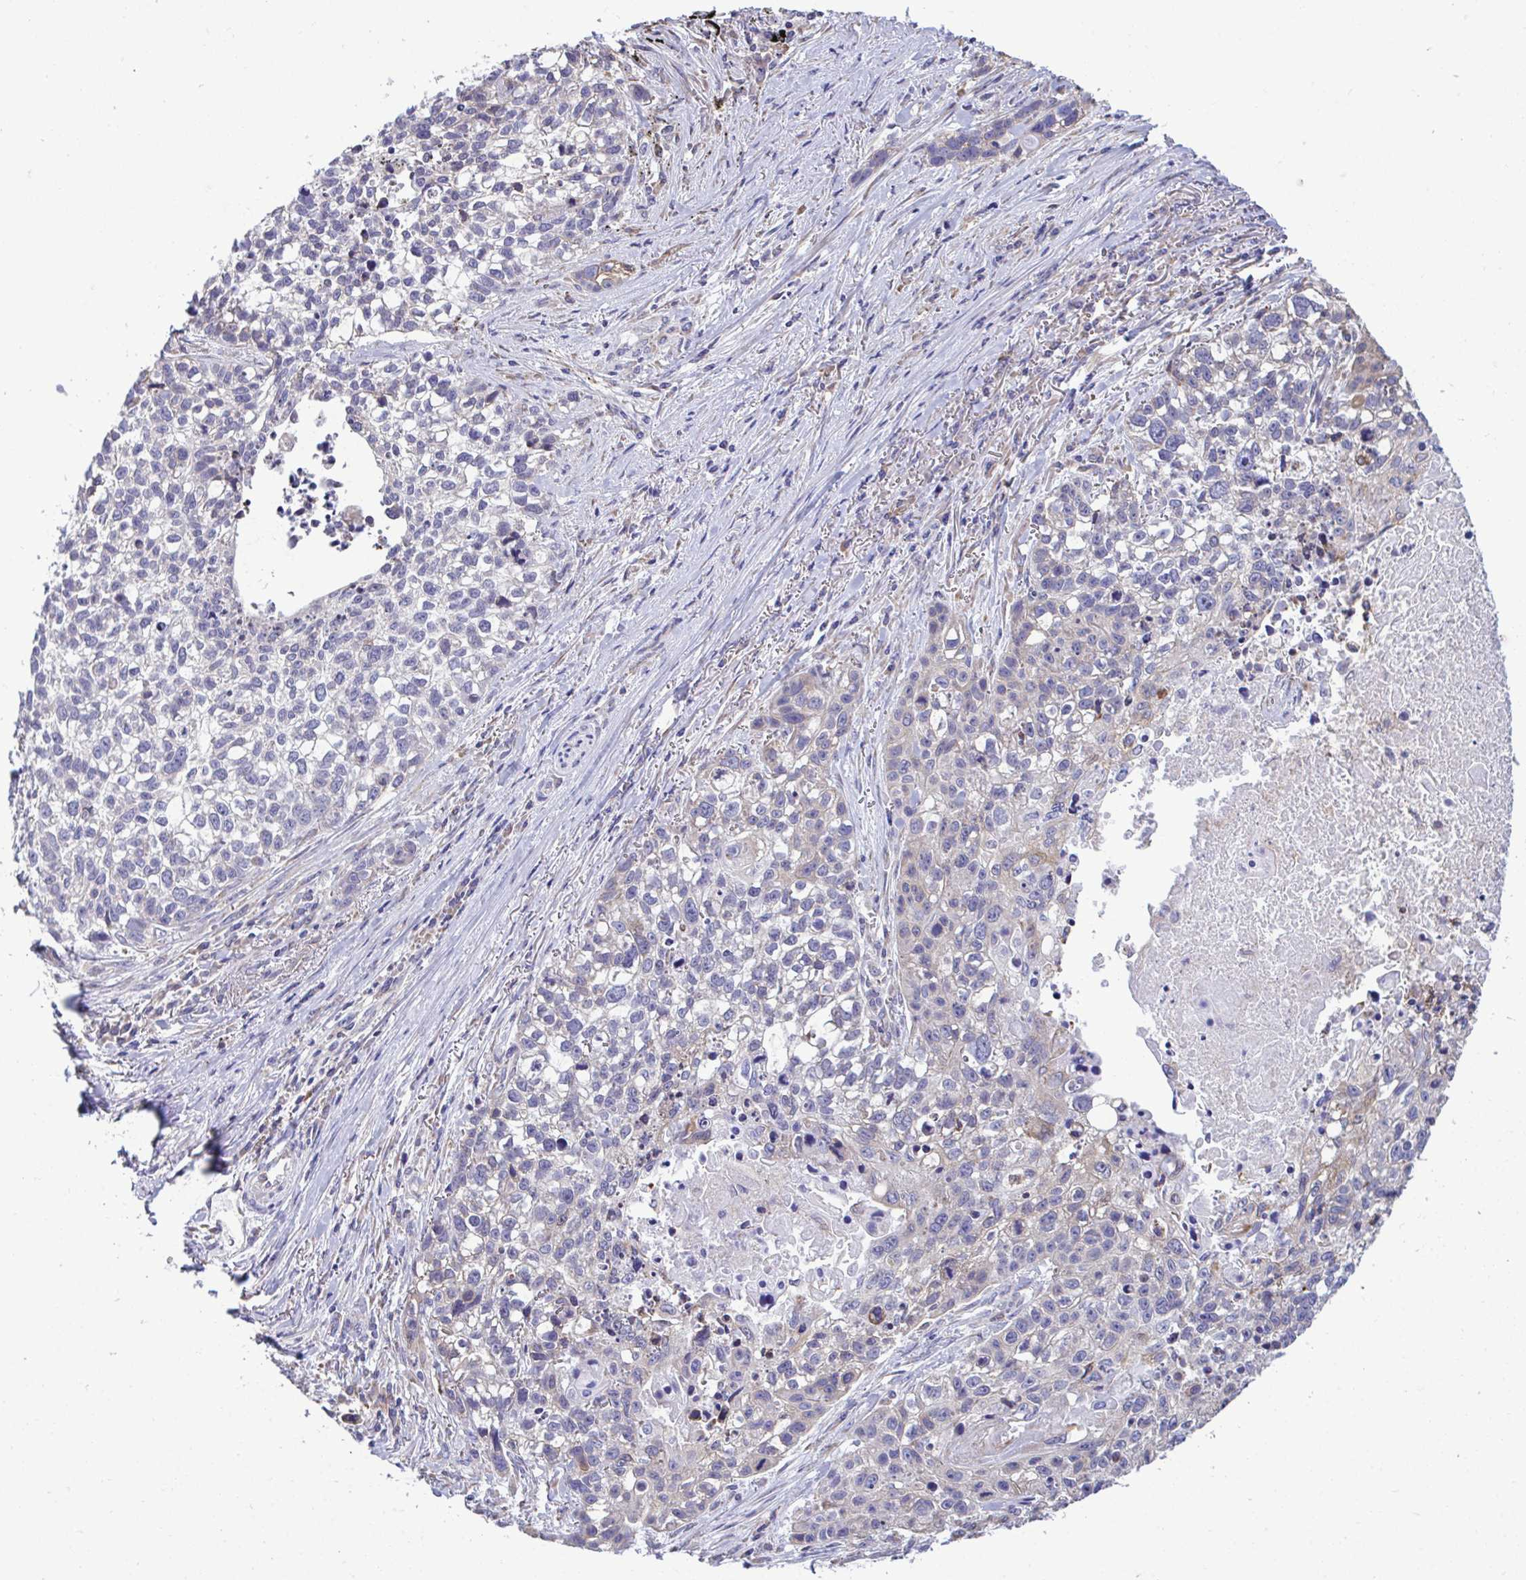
{"staining": {"intensity": "weak", "quantity": "<25%", "location": "cytoplasmic/membranous"}, "tissue": "lung cancer", "cell_type": "Tumor cells", "image_type": "cancer", "snomed": [{"axis": "morphology", "description": "Squamous cell carcinoma, NOS"}, {"axis": "topography", "description": "Lung"}], "caption": "Tumor cells are negative for brown protein staining in lung cancer (squamous cell carcinoma).", "gene": "PIGK", "patient": {"sex": "male", "age": 74}}